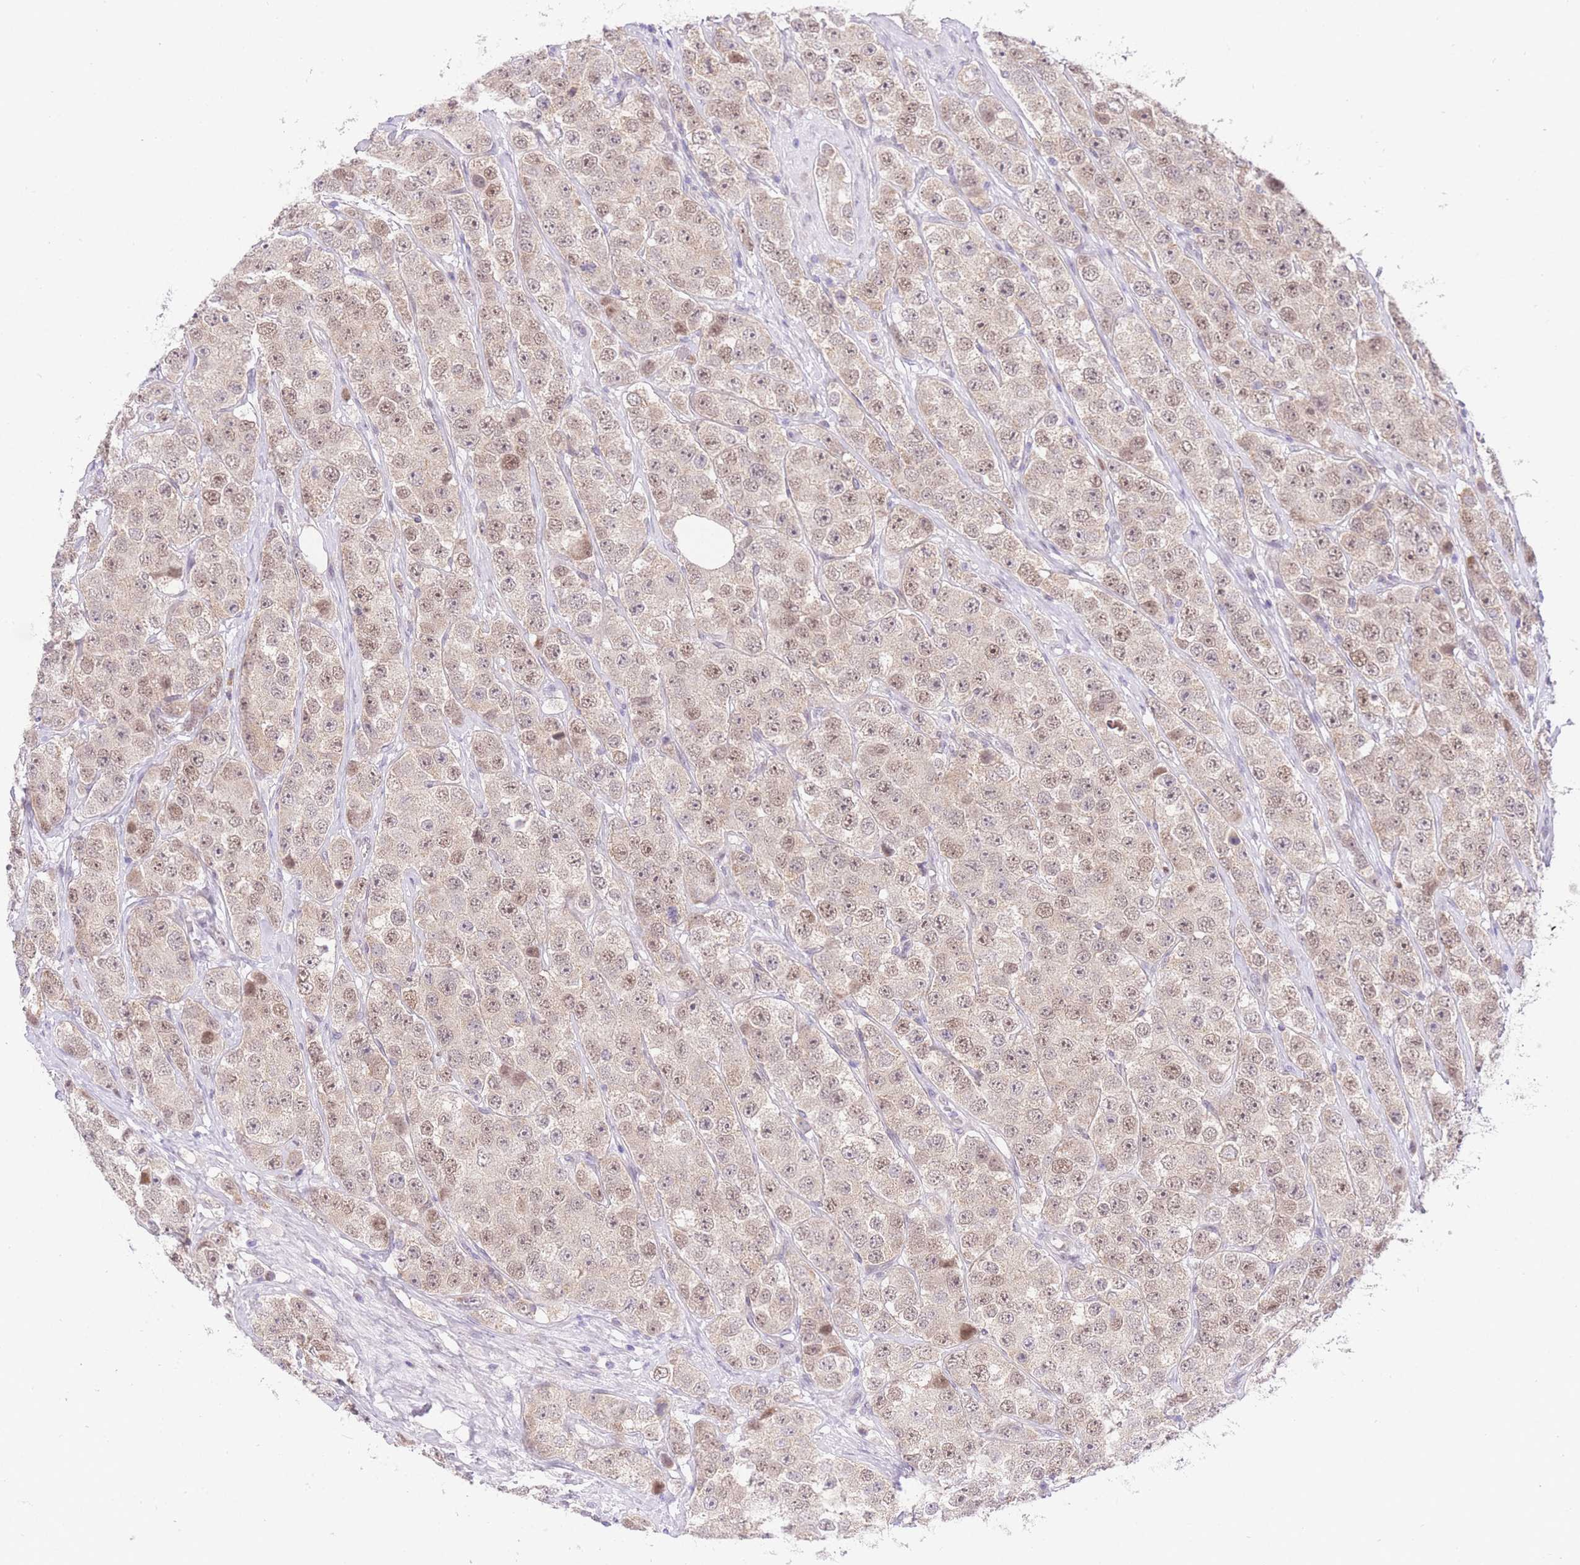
{"staining": {"intensity": "weak", "quantity": ">75%", "location": "nuclear"}, "tissue": "testis cancer", "cell_type": "Tumor cells", "image_type": "cancer", "snomed": [{"axis": "morphology", "description": "Seminoma, NOS"}, {"axis": "topography", "description": "Testis"}], "caption": "Weak nuclear positivity is present in approximately >75% of tumor cells in testis cancer (seminoma).", "gene": "UBXN7", "patient": {"sex": "male", "age": 28}}